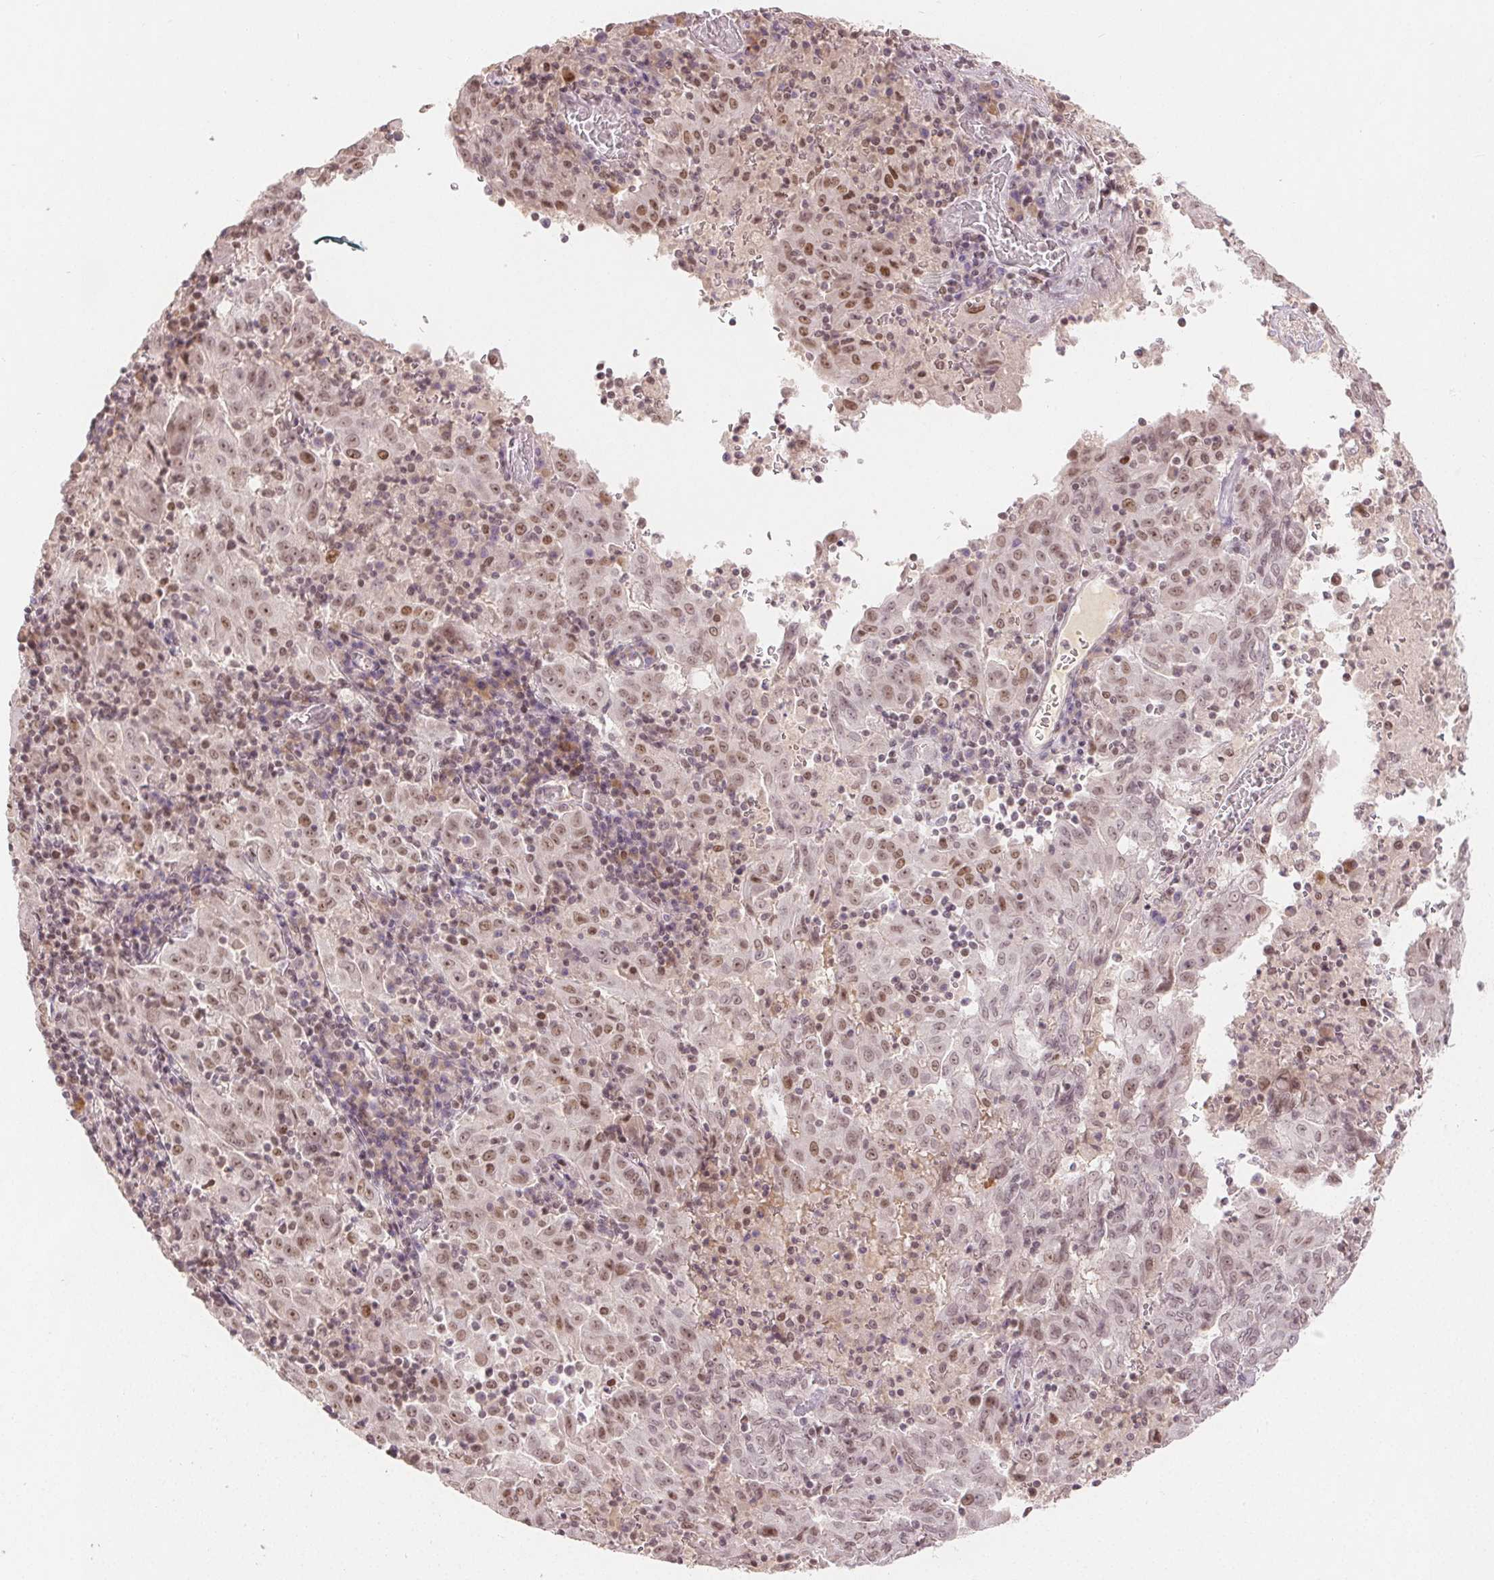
{"staining": {"intensity": "moderate", "quantity": ">75%", "location": "nuclear"}, "tissue": "pancreatic cancer", "cell_type": "Tumor cells", "image_type": "cancer", "snomed": [{"axis": "morphology", "description": "Adenocarcinoma, NOS"}, {"axis": "topography", "description": "Pancreas"}], "caption": "IHC photomicrograph of neoplastic tissue: pancreatic cancer stained using immunohistochemistry (IHC) demonstrates medium levels of moderate protein expression localized specifically in the nuclear of tumor cells, appearing as a nuclear brown color.", "gene": "DEK", "patient": {"sex": "male", "age": 63}}